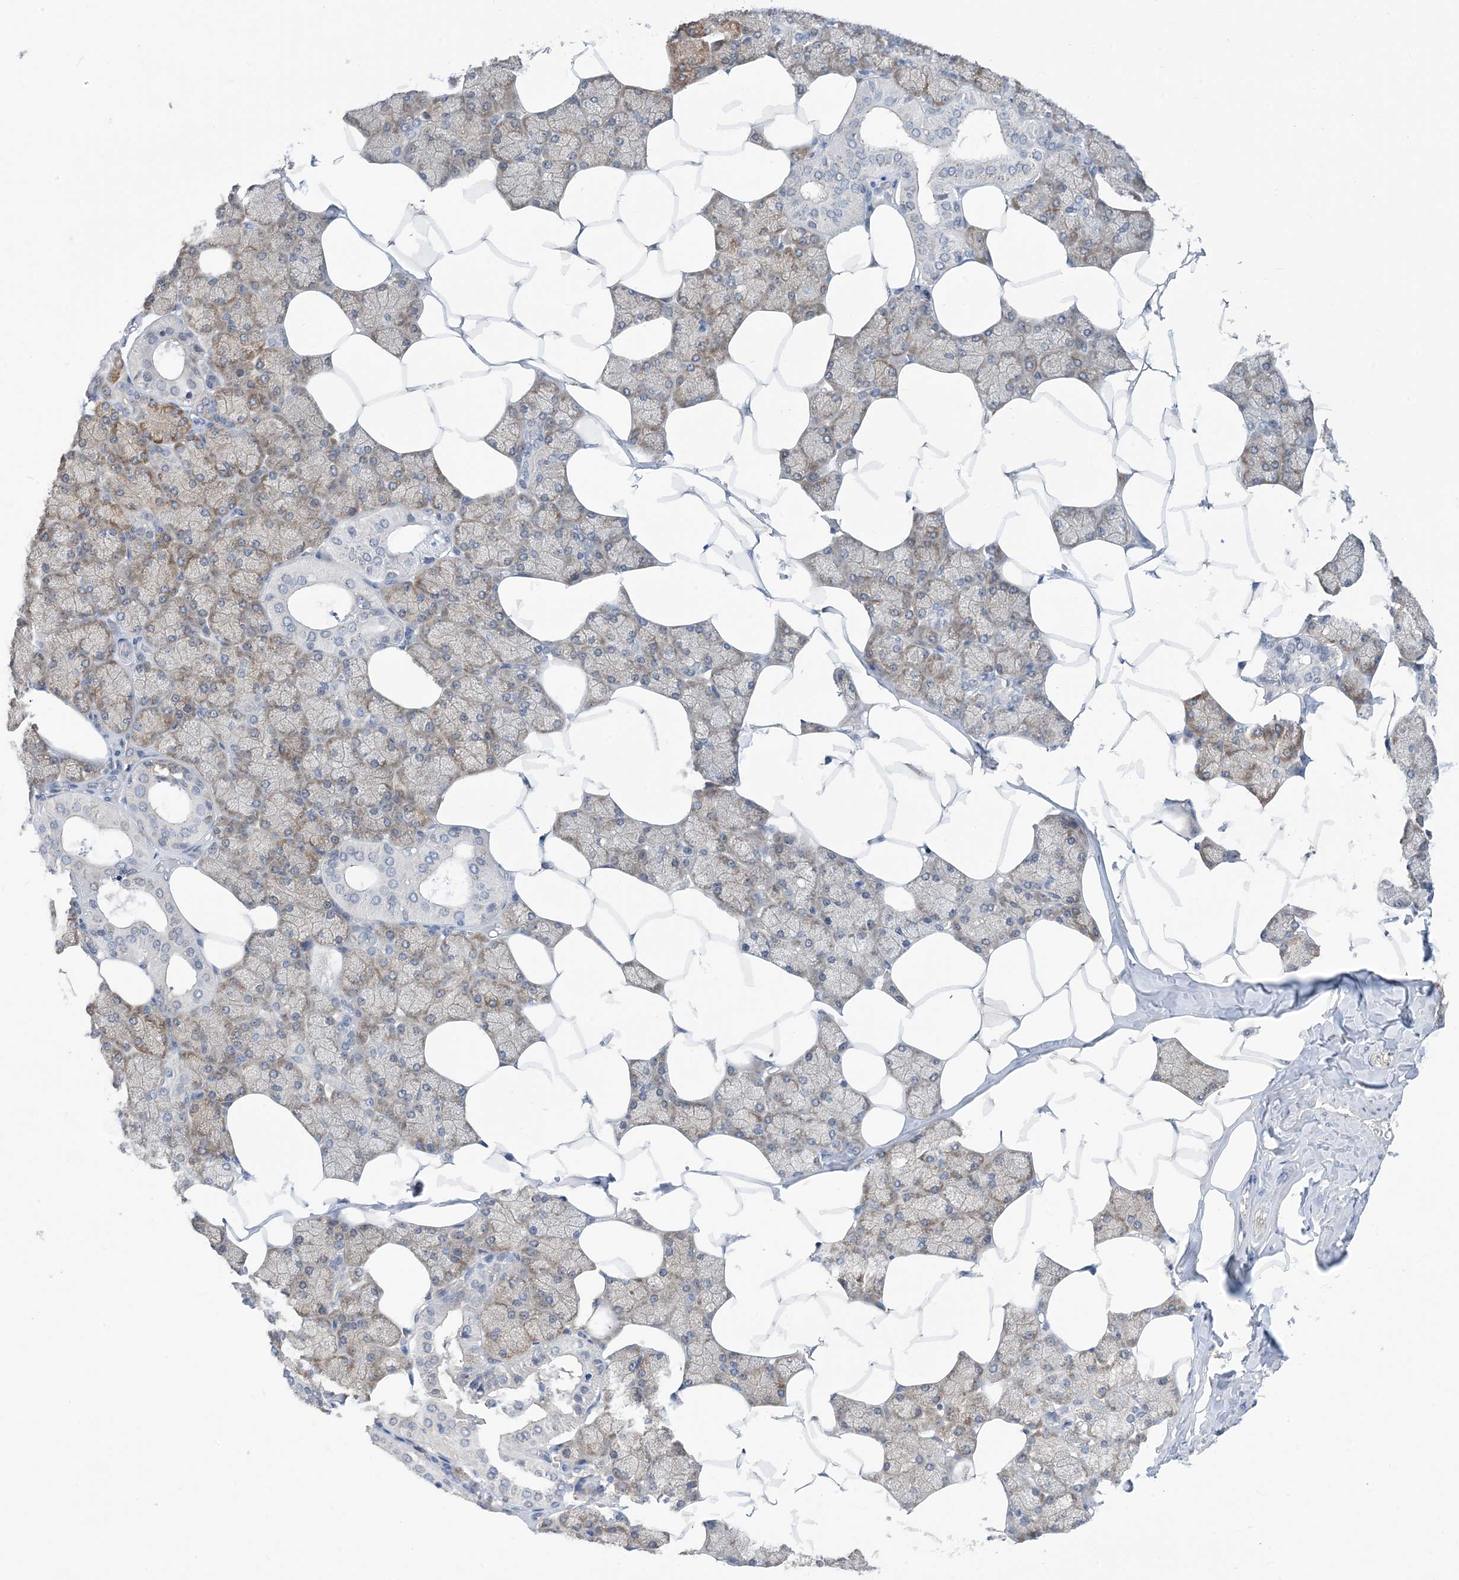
{"staining": {"intensity": "moderate", "quantity": "25%-75%", "location": "cytoplasmic/membranous"}, "tissue": "salivary gland", "cell_type": "Glandular cells", "image_type": "normal", "snomed": [{"axis": "morphology", "description": "Normal tissue, NOS"}, {"axis": "topography", "description": "Salivary gland"}], "caption": "High-power microscopy captured an IHC photomicrograph of normal salivary gland, revealing moderate cytoplasmic/membranous positivity in about 25%-75% of glandular cells.", "gene": "EHBP1", "patient": {"sex": "male", "age": 62}}